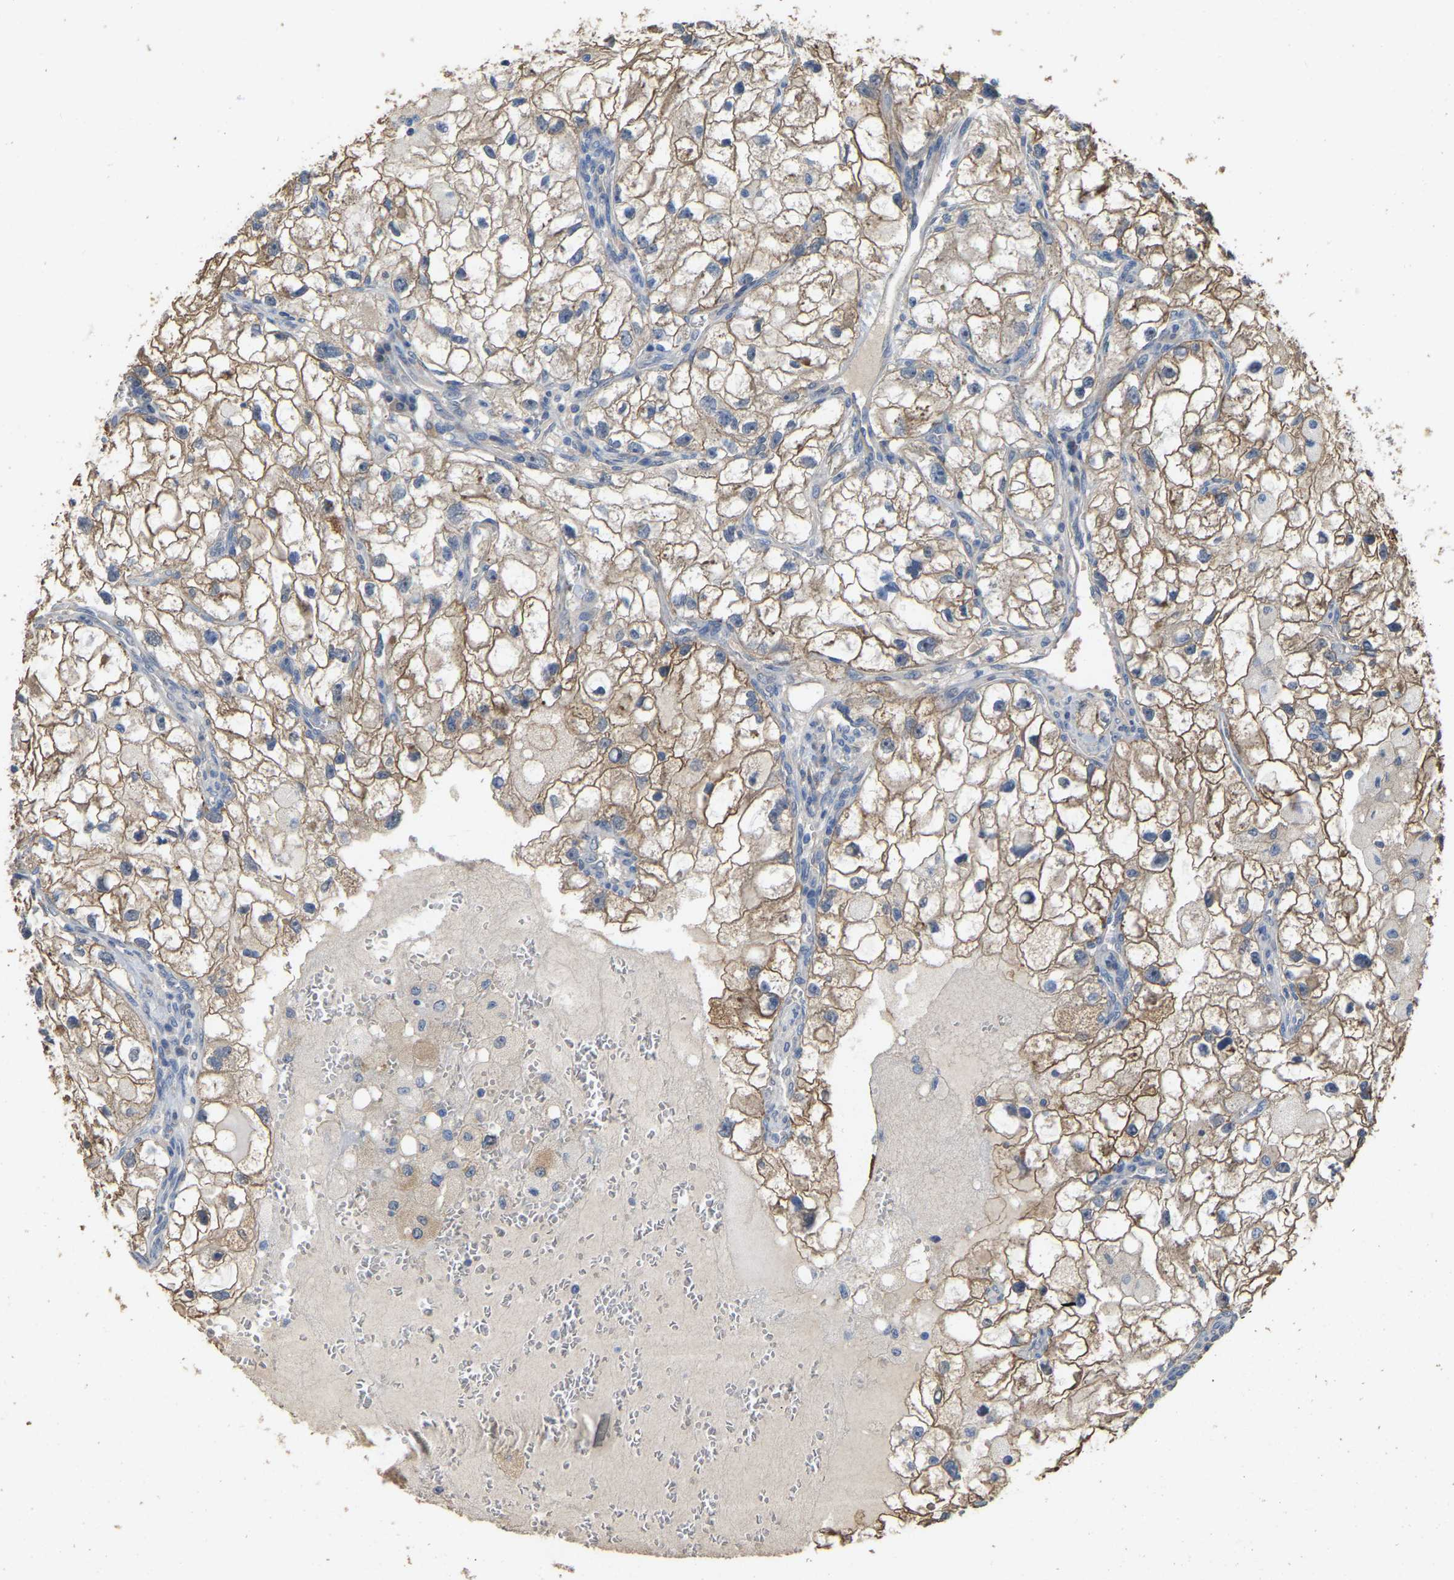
{"staining": {"intensity": "moderate", "quantity": ">75%", "location": "cytoplasmic/membranous"}, "tissue": "renal cancer", "cell_type": "Tumor cells", "image_type": "cancer", "snomed": [{"axis": "morphology", "description": "Adenocarcinoma, NOS"}, {"axis": "topography", "description": "Kidney"}], "caption": "Moderate cytoplasmic/membranous protein positivity is present in approximately >75% of tumor cells in renal adenocarcinoma.", "gene": "NCS1", "patient": {"sex": "female", "age": 70}}